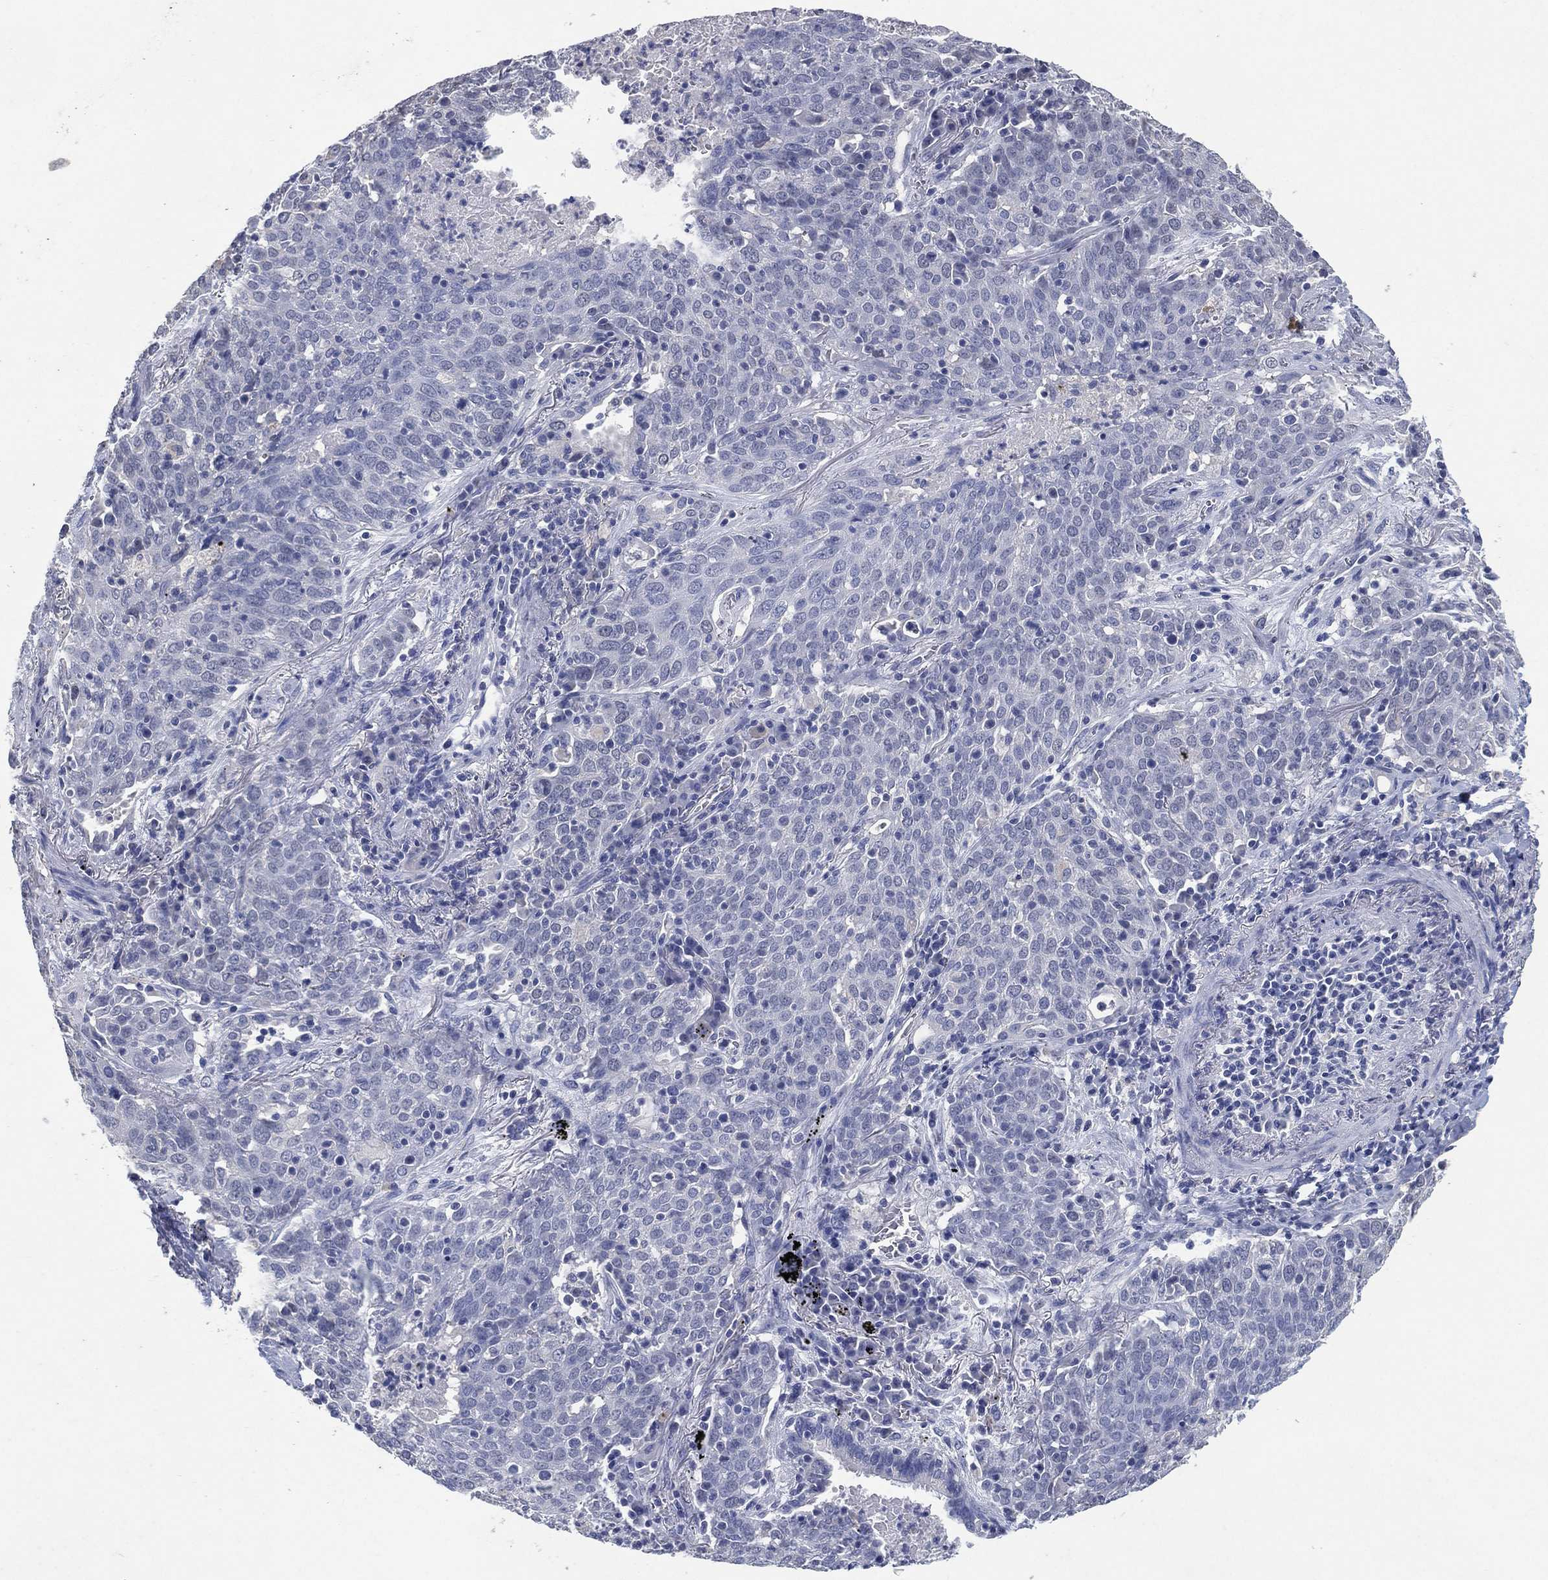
{"staining": {"intensity": "negative", "quantity": "none", "location": "none"}, "tissue": "lung cancer", "cell_type": "Tumor cells", "image_type": "cancer", "snomed": [{"axis": "morphology", "description": "Squamous cell carcinoma, NOS"}, {"axis": "topography", "description": "Lung"}], "caption": "IHC histopathology image of neoplastic tissue: human lung squamous cell carcinoma stained with DAB (3,3'-diaminobenzidine) reveals no significant protein expression in tumor cells.", "gene": "FSCN2", "patient": {"sex": "male", "age": 82}}